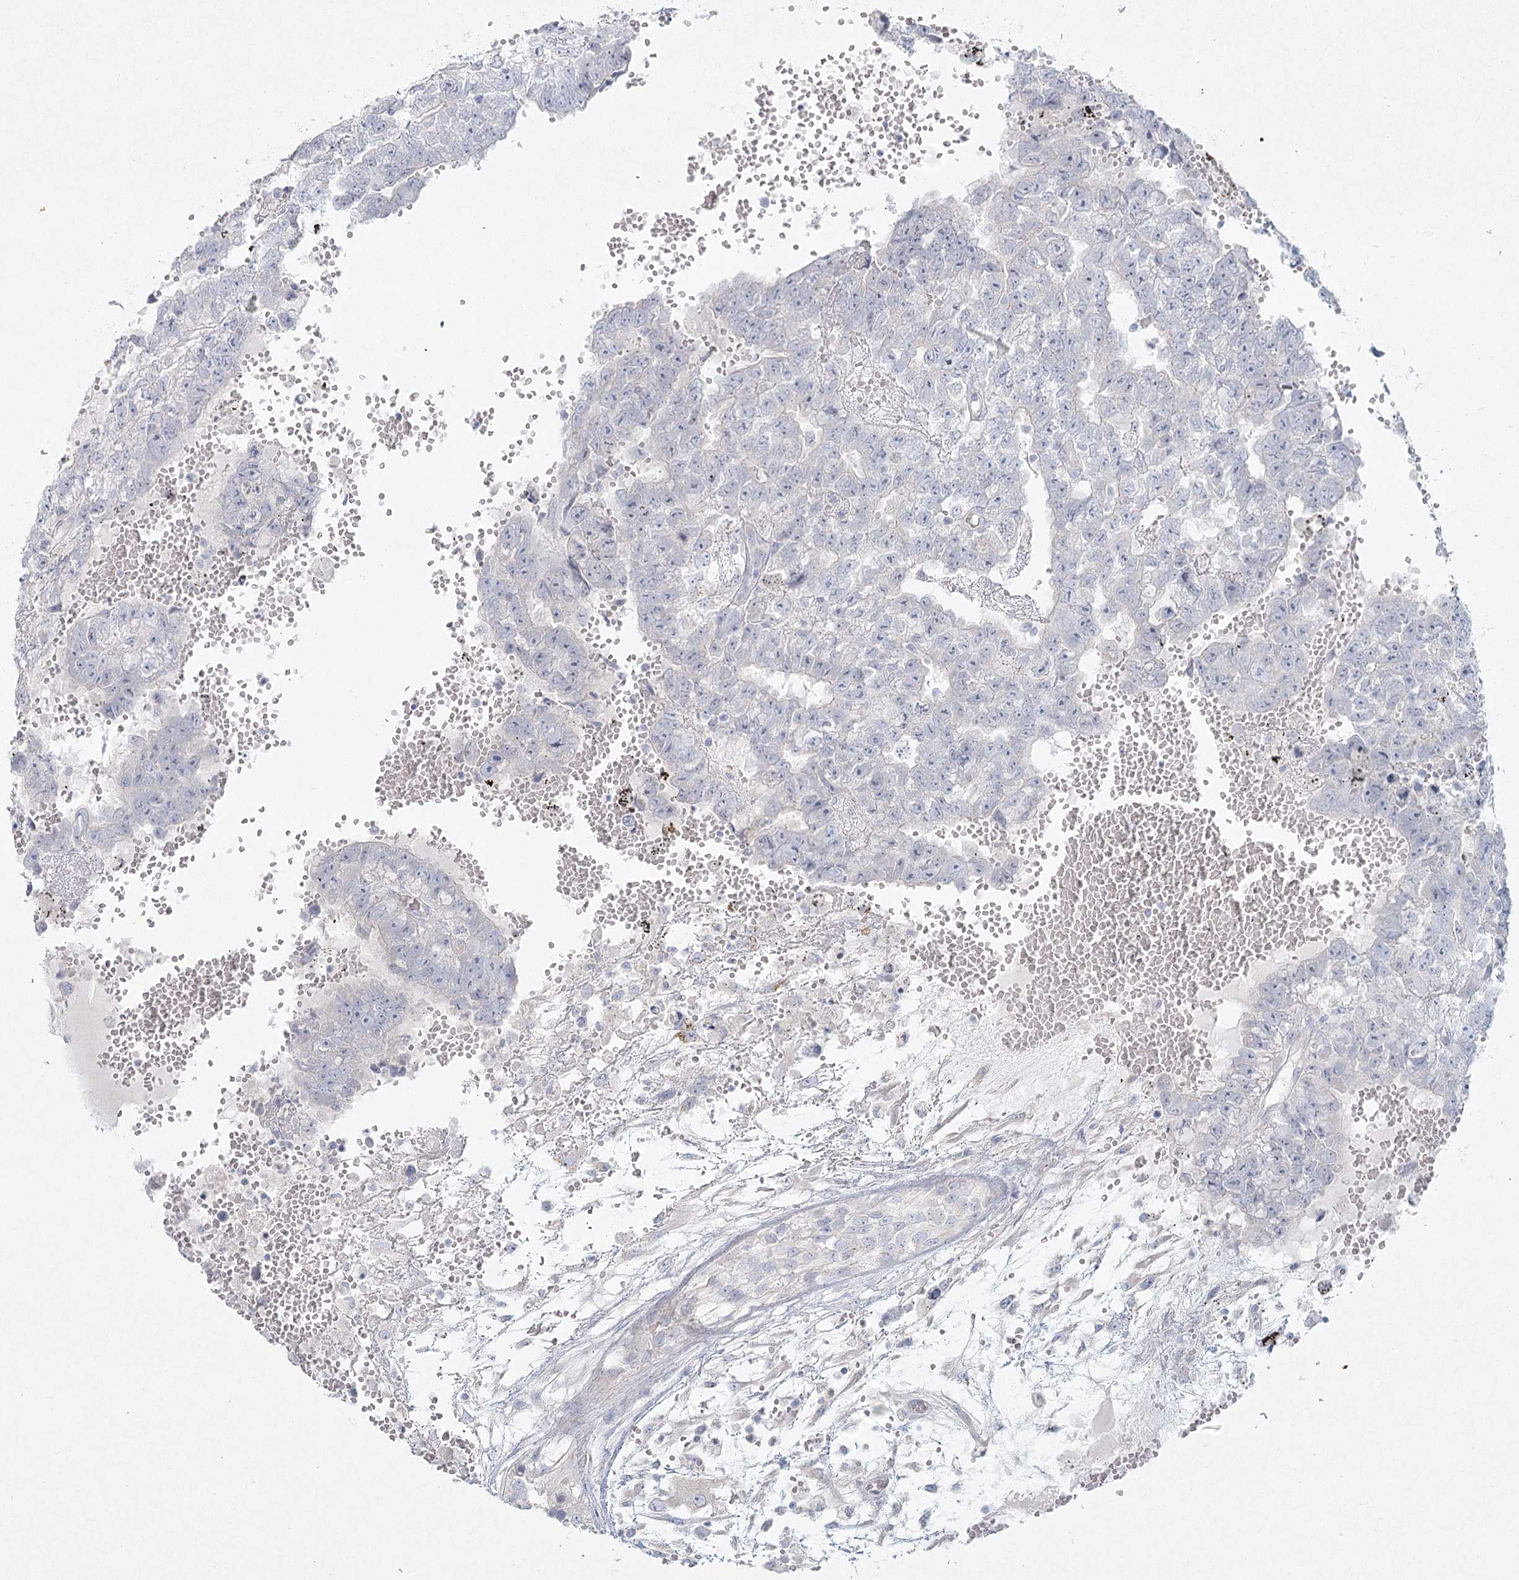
{"staining": {"intensity": "negative", "quantity": "none", "location": "none"}, "tissue": "testis cancer", "cell_type": "Tumor cells", "image_type": "cancer", "snomed": [{"axis": "morphology", "description": "Carcinoma, Embryonal, NOS"}, {"axis": "topography", "description": "Testis"}], "caption": "High magnification brightfield microscopy of embryonal carcinoma (testis) stained with DAB (brown) and counterstained with hematoxylin (blue): tumor cells show no significant staining. Nuclei are stained in blue.", "gene": "LRP2BP", "patient": {"sex": "male", "age": 25}}